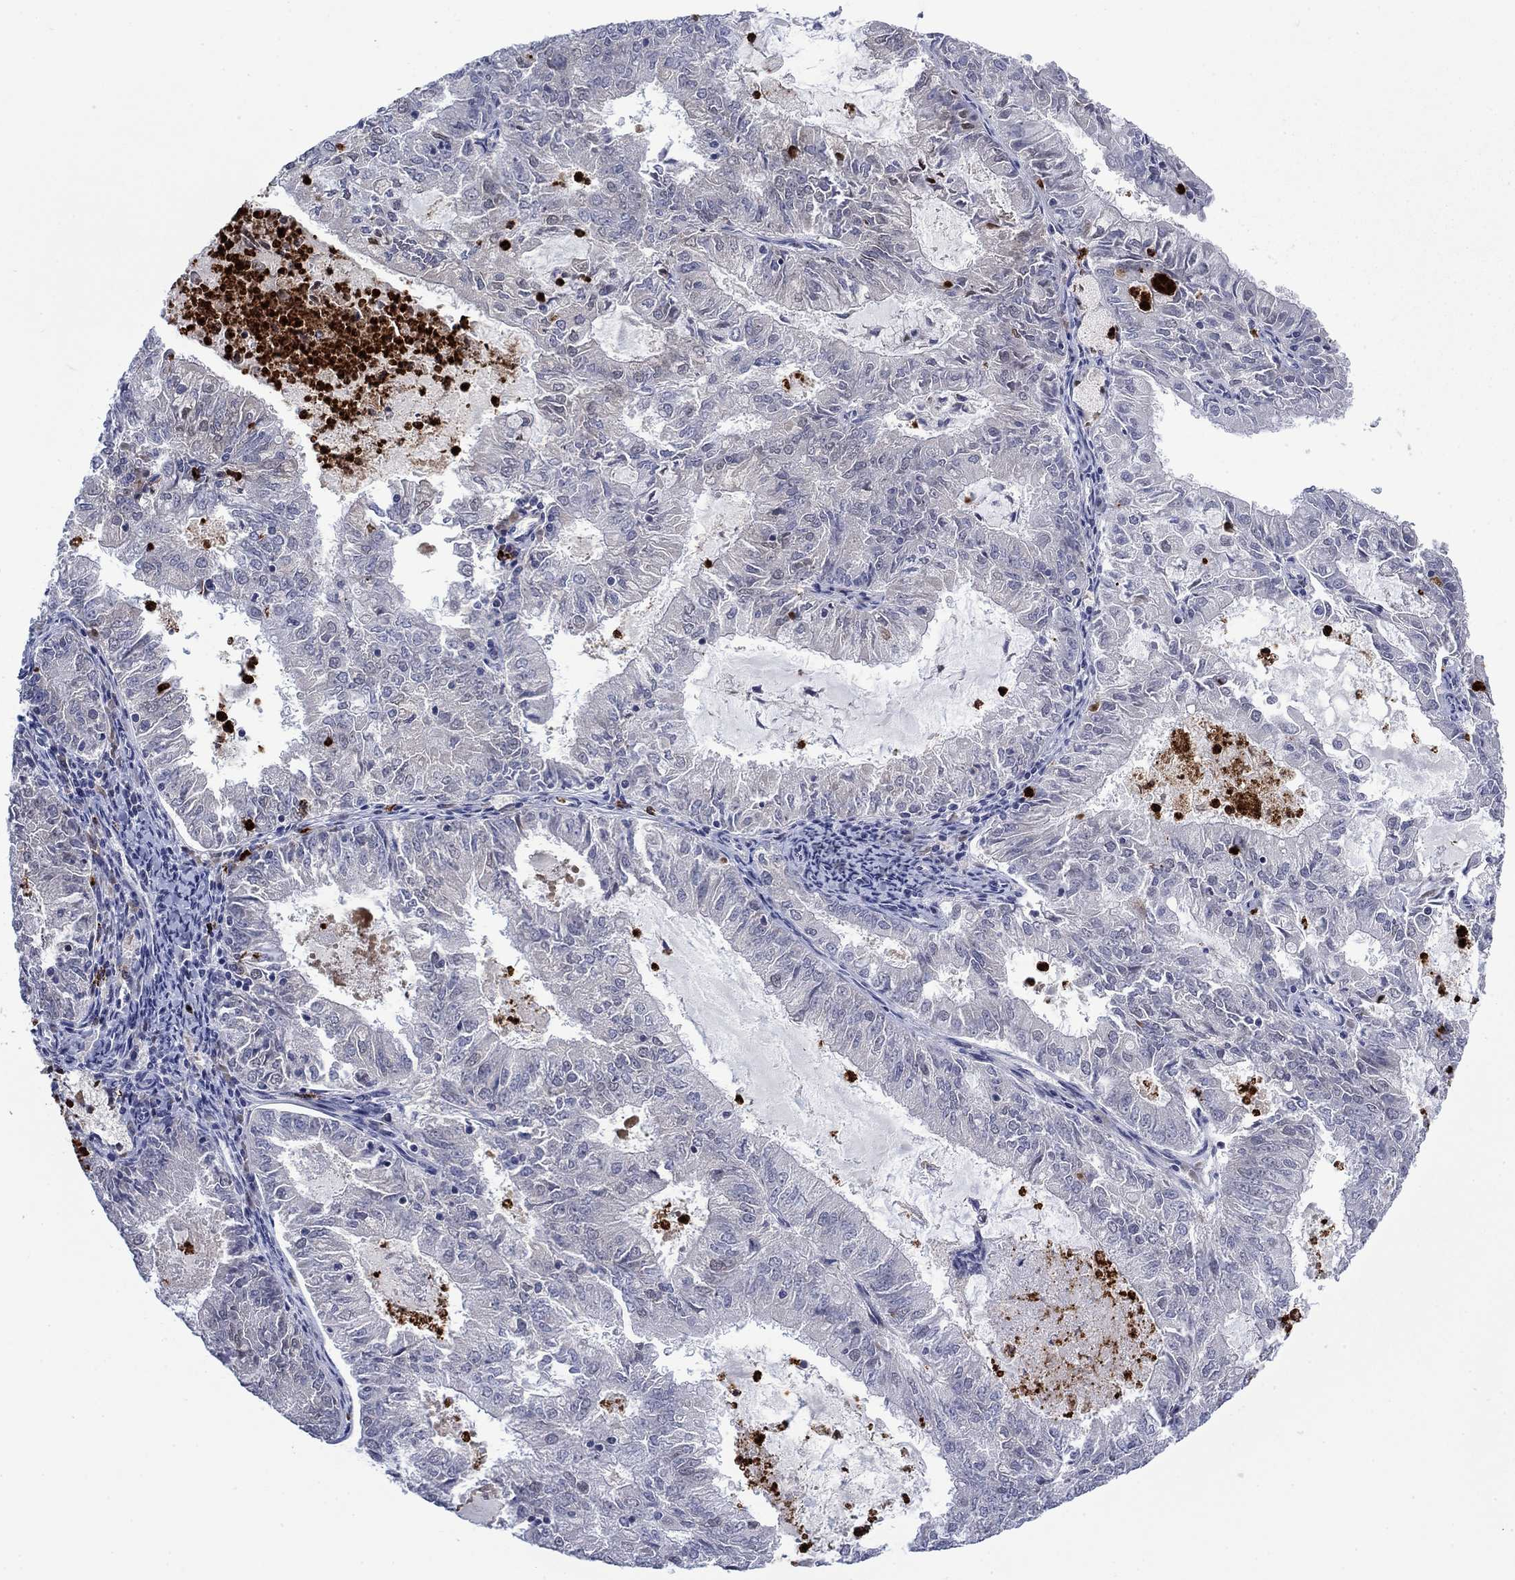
{"staining": {"intensity": "negative", "quantity": "none", "location": "none"}, "tissue": "endometrial cancer", "cell_type": "Tumor cells", "image_type": "cancer", "snomed": [{"axis": "morphology", "description": "Adenocarcinoma, NOS"}, {"axis": "topography", "description": "Endometrium"}], "caption": "This is an IHC micrograph of endometrial adenocarcinoma. There is no positivity in tumor cells.", "gene": "MTRFR", "patient": {"sex": "female", "age": 57}}